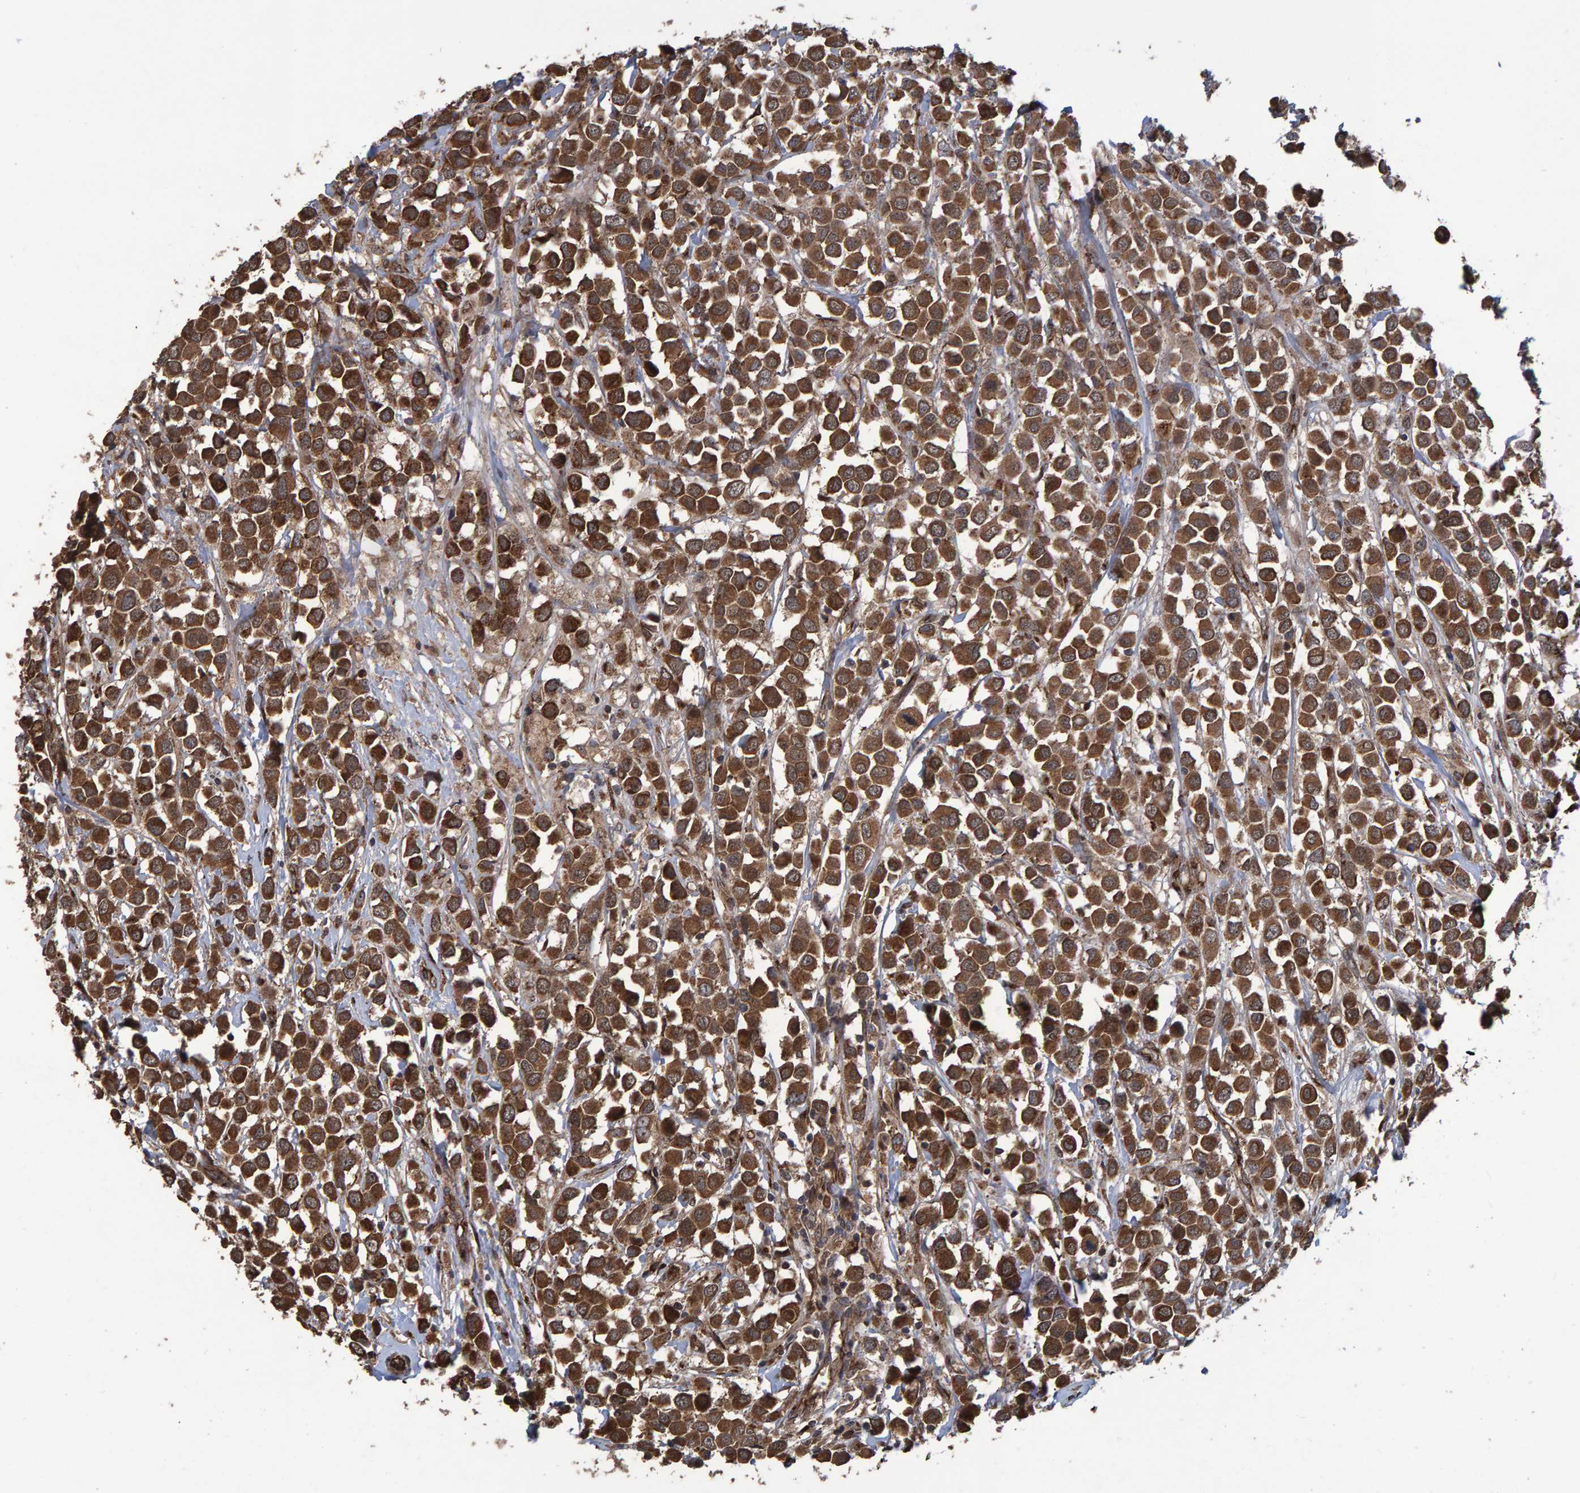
{"staining": {"intensity": "strong", "quantity": ">75%", "location": "cytoplasmic/membranous"}, "tissue": "breast cancer", "cell_type": "Tumor cells", "image_type": "cancer", "snomed": [{"axis": "morphology", "description": "Duct carcinoma"}, {"axis": "topography", "description": "Breast"}], "caption": "An image showing strong cytoplasmic/membranous positivity in about >75% of tumor cells in breast cancer (infiltrating ductal carcinoma), as visualized by brown immunohistochemical staining.", "gene": "TRIM68", "patient": {"sex": "female", "age": 61}}